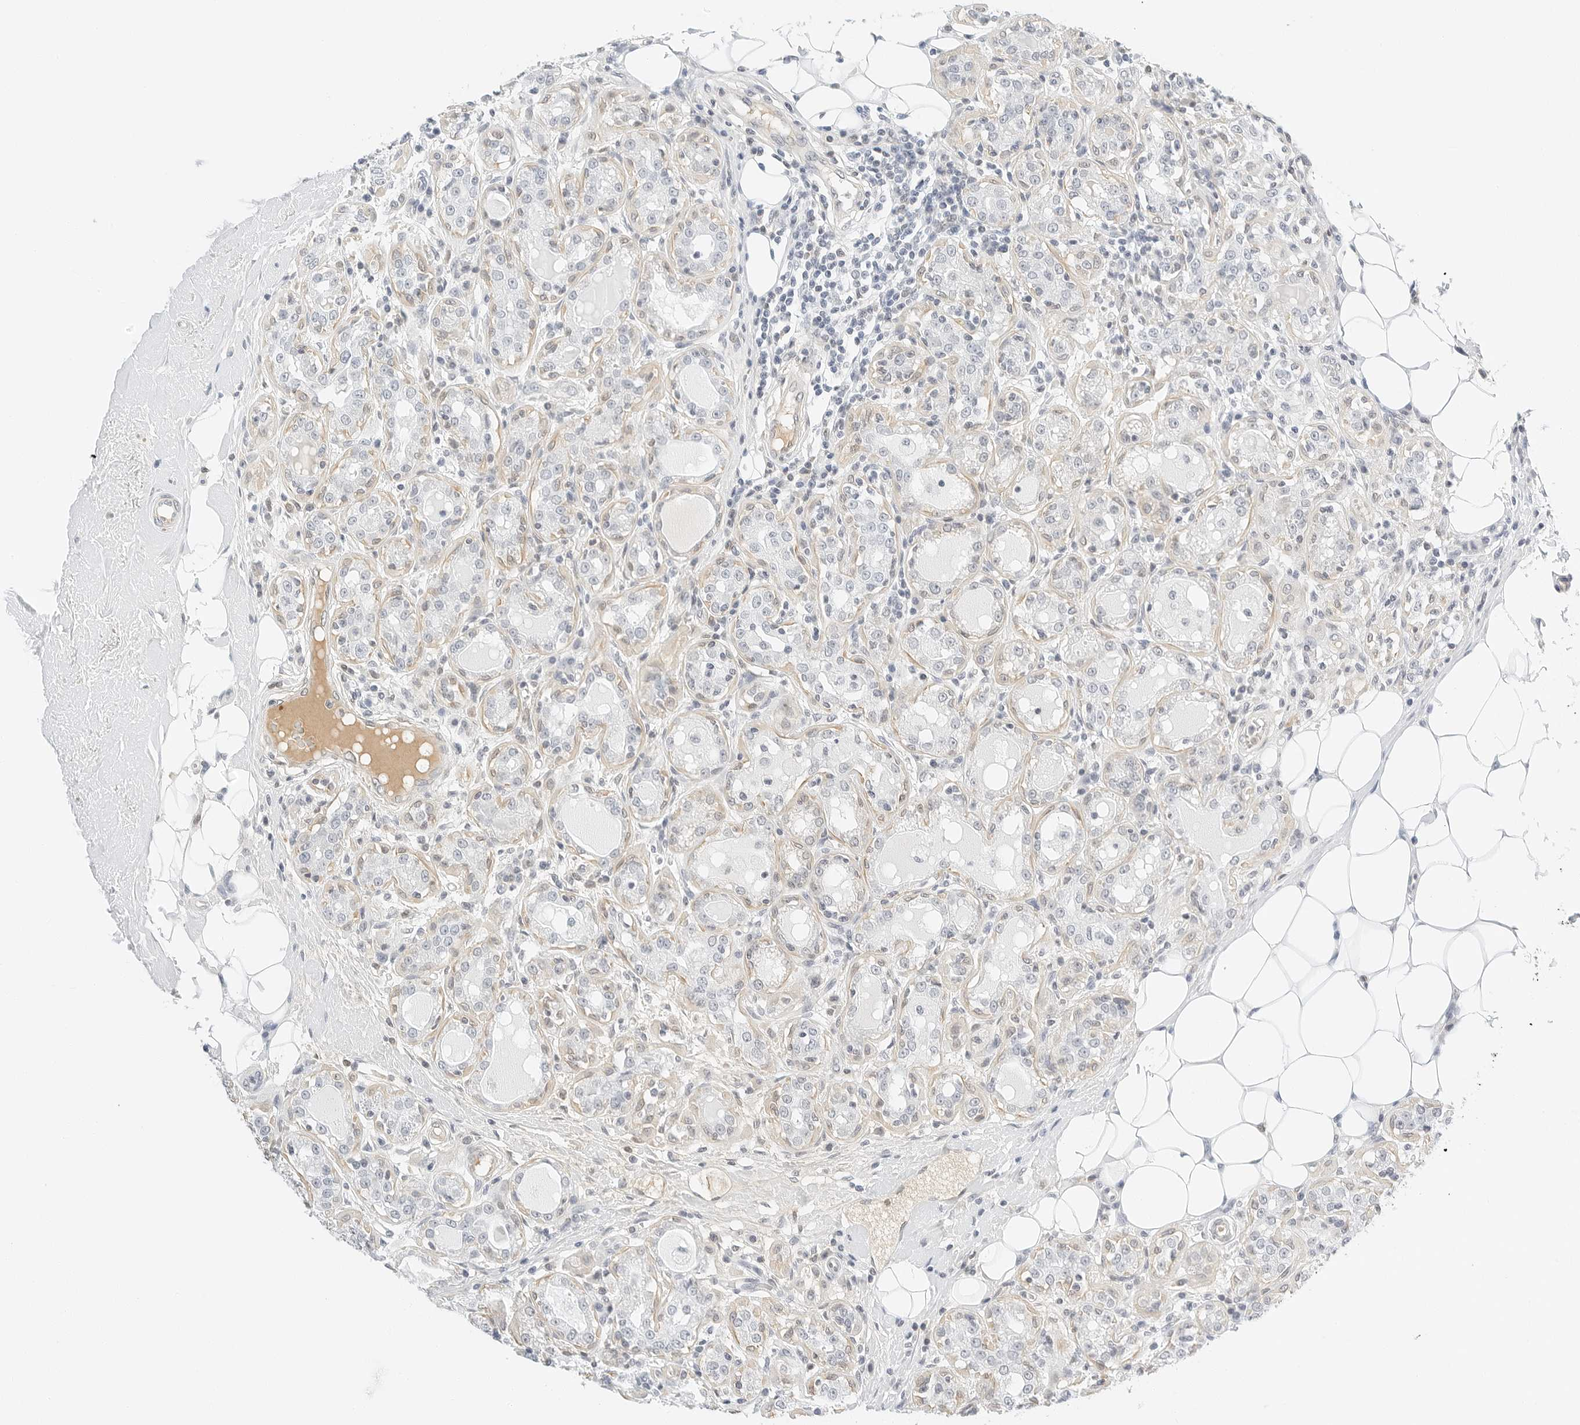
{"staining": {"intensity": "weak", "quantity": "<25%", "location": "cytoplasmic/membranous"}, "tissue": "breast cancer", "cell_type": "Tumor cells", "image_type": "cancer", "snomed": [{"axis": "morphology", "description": "Duct carcinoma"}, {"axis": "topography", "description": "Breast"}], "caption": "Protein analysis of breast infiltrating ductal carcinoma demonstrates no significant positivity in tumor cells.", "gene": "PKDCC", "patient": {"sex": "female", "age": 27}}